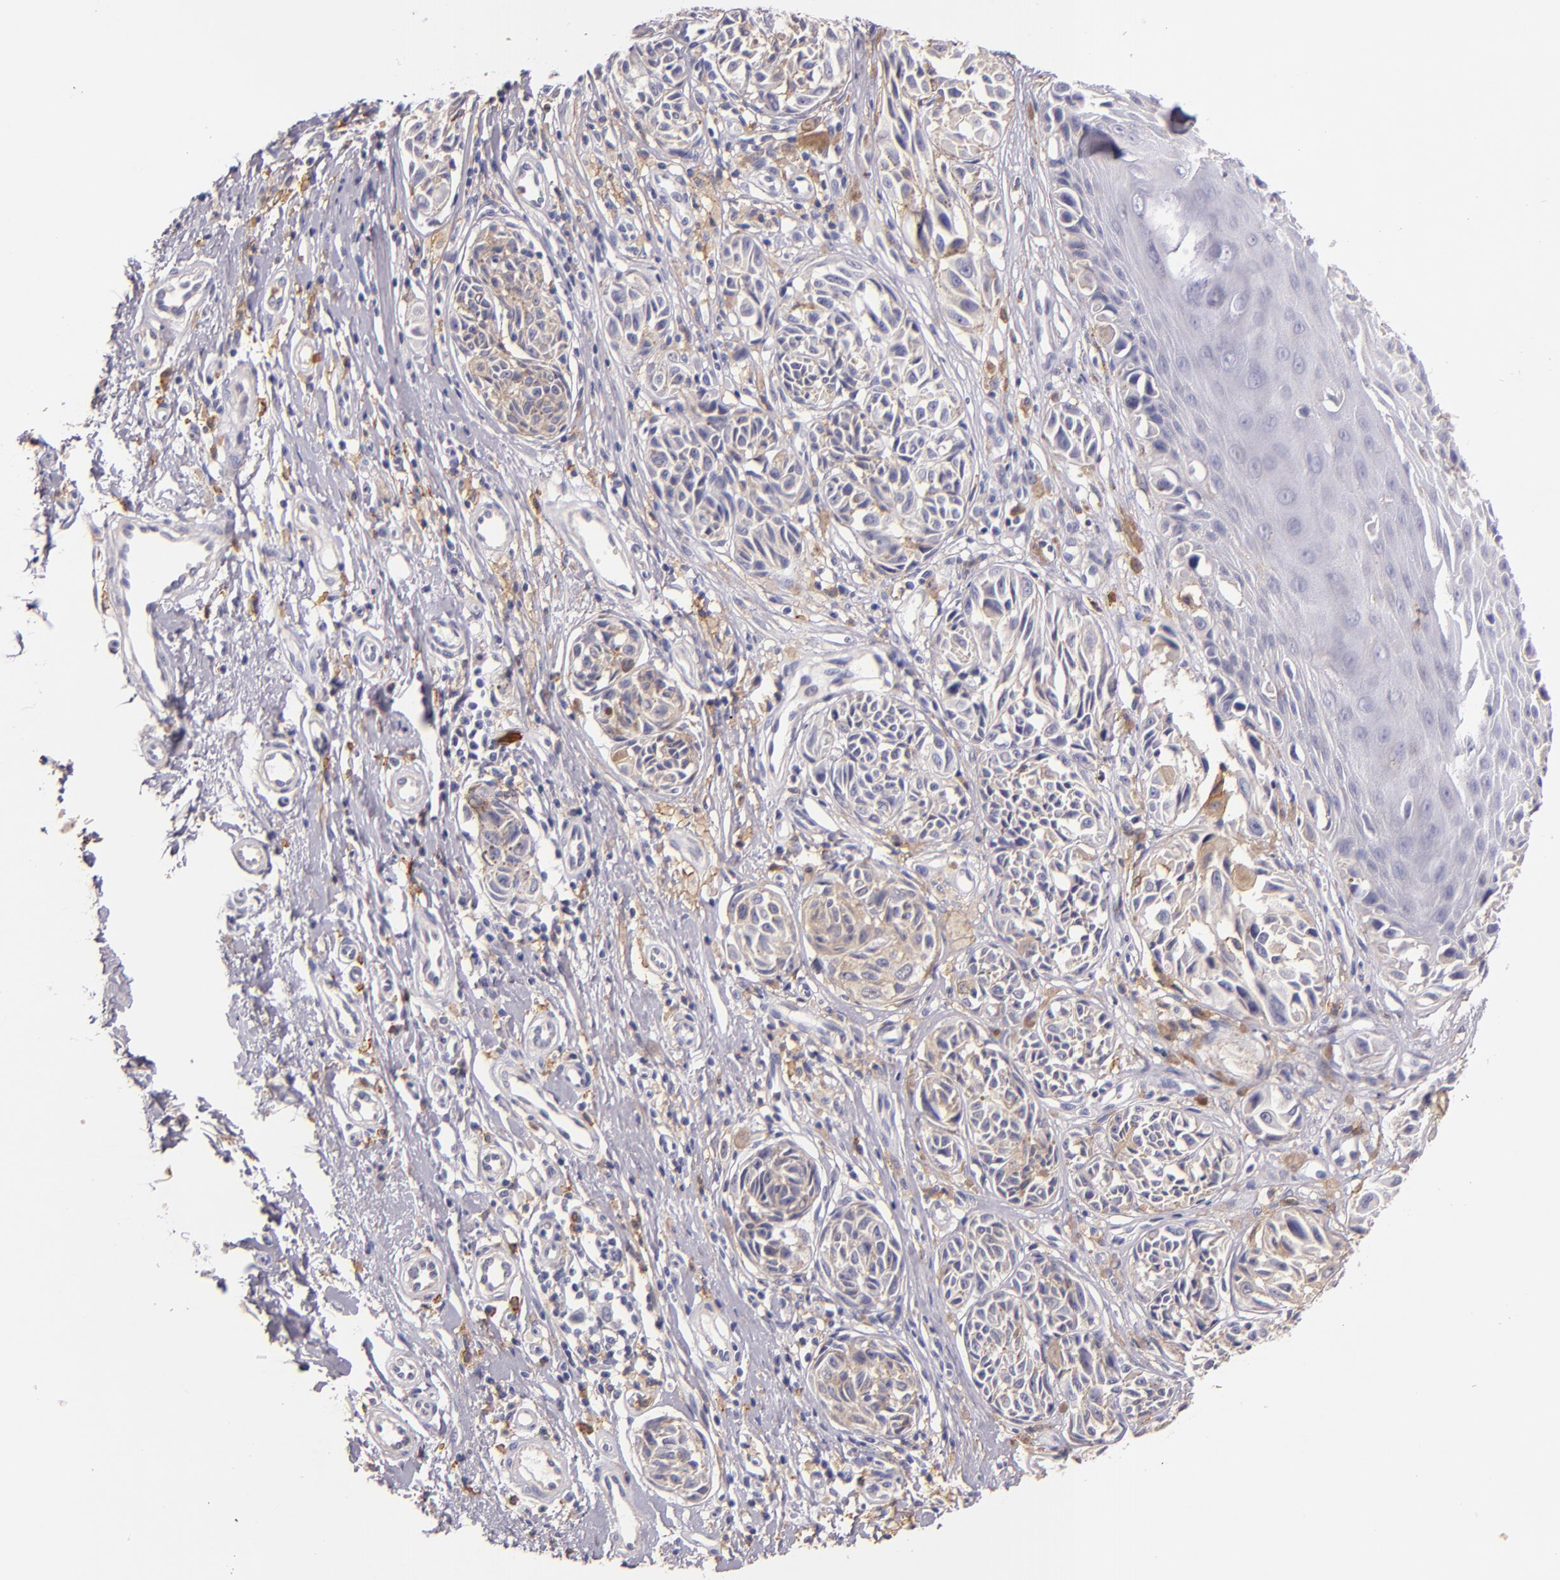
{"staining": {"intensity": "weak", "quantity": "25%-75%", "location": "cytoplasmic/membranous"}, "tissue": "melanoma", "cell_type": "Tumor cells", "image_type": "cancer", "snomed": [{"axis": "morphology", "description": "Malignant melanoma, NOS"}, {"axis": "topography", "description": "Skin"}], "caption": "Protein staining by IHC displays weak cytoplasmic/membranous staining in approximately 25%-75% of tumor cells in melanoma.", "gene": "C5AR1", "patient": {"sex": "male", "age": 67}}